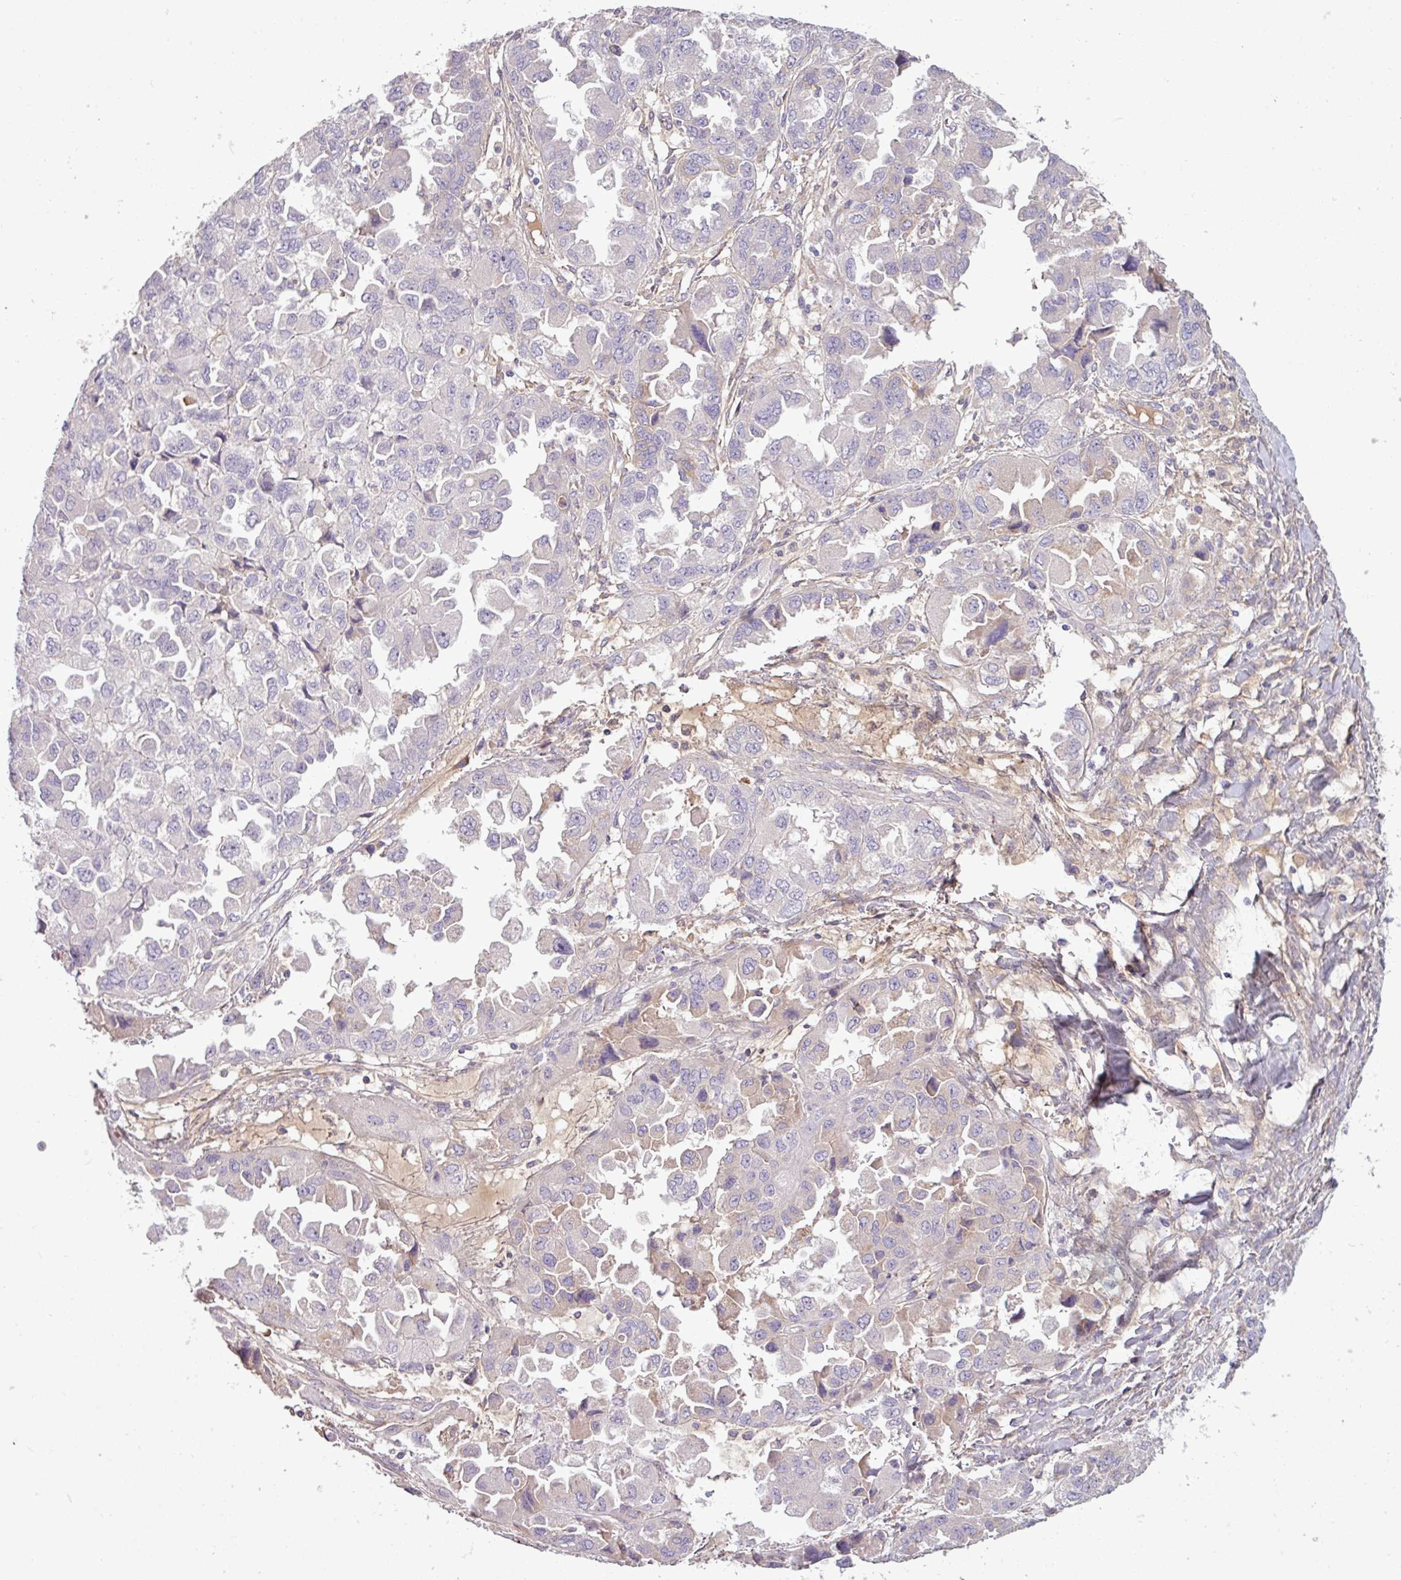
{"staining": {"intensity": "negative", "quantity": "none", "location": "none"}, "tissue": "ovarian cancer", "cell_type": "Tumor cells", "image_type": "cancer", "snomed": [{"axis": "morphology", "description": "Cystadenocarcinoma, serous, NOS"}, {"axis": "topography", "description": "Ovary"}], "caption": "A histopathology image of human ovarian cancer (serous cystadenocarcinoma) is negative for staining in tumor cells.", "gene": "C4B", "patient": {"sex": "female", "age": 84}}